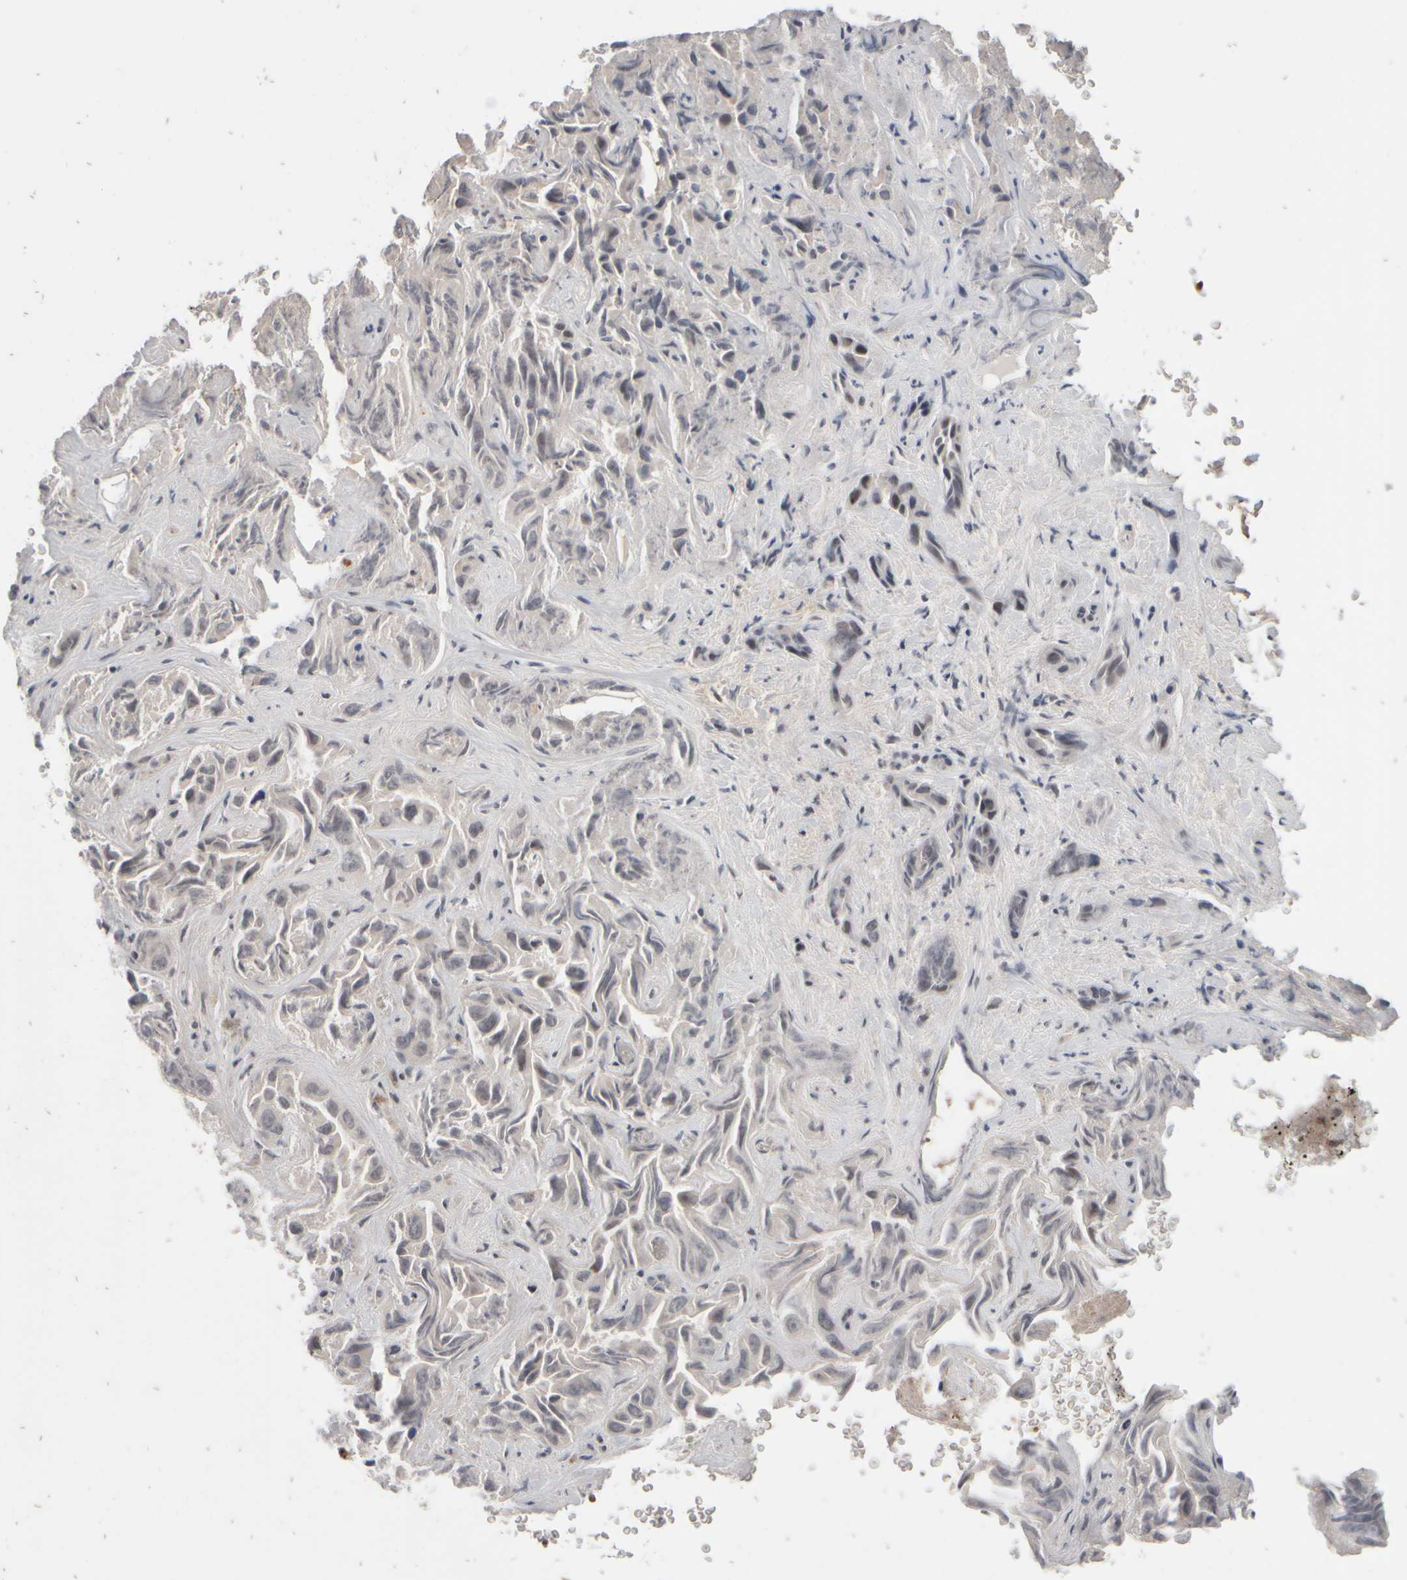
{"staining": {"intensity": "negative", "quantity": "none", "location": "none"}, "tissue": "liver cancer", "cell_type": "Tumor cells", "image_type": "cancer", "snomed": [{"axis": "morphology", "description": "Cholangiocarcinoma"}, {"axis": "topography", "description": "Liver"}], "caption": "Immunohistochemistry of human cholangiocarcinoma (liver) demonstrates no expression in tumor cells.", "gene": "ABHD11", "patient": {"sex": "female", "age": 52}}